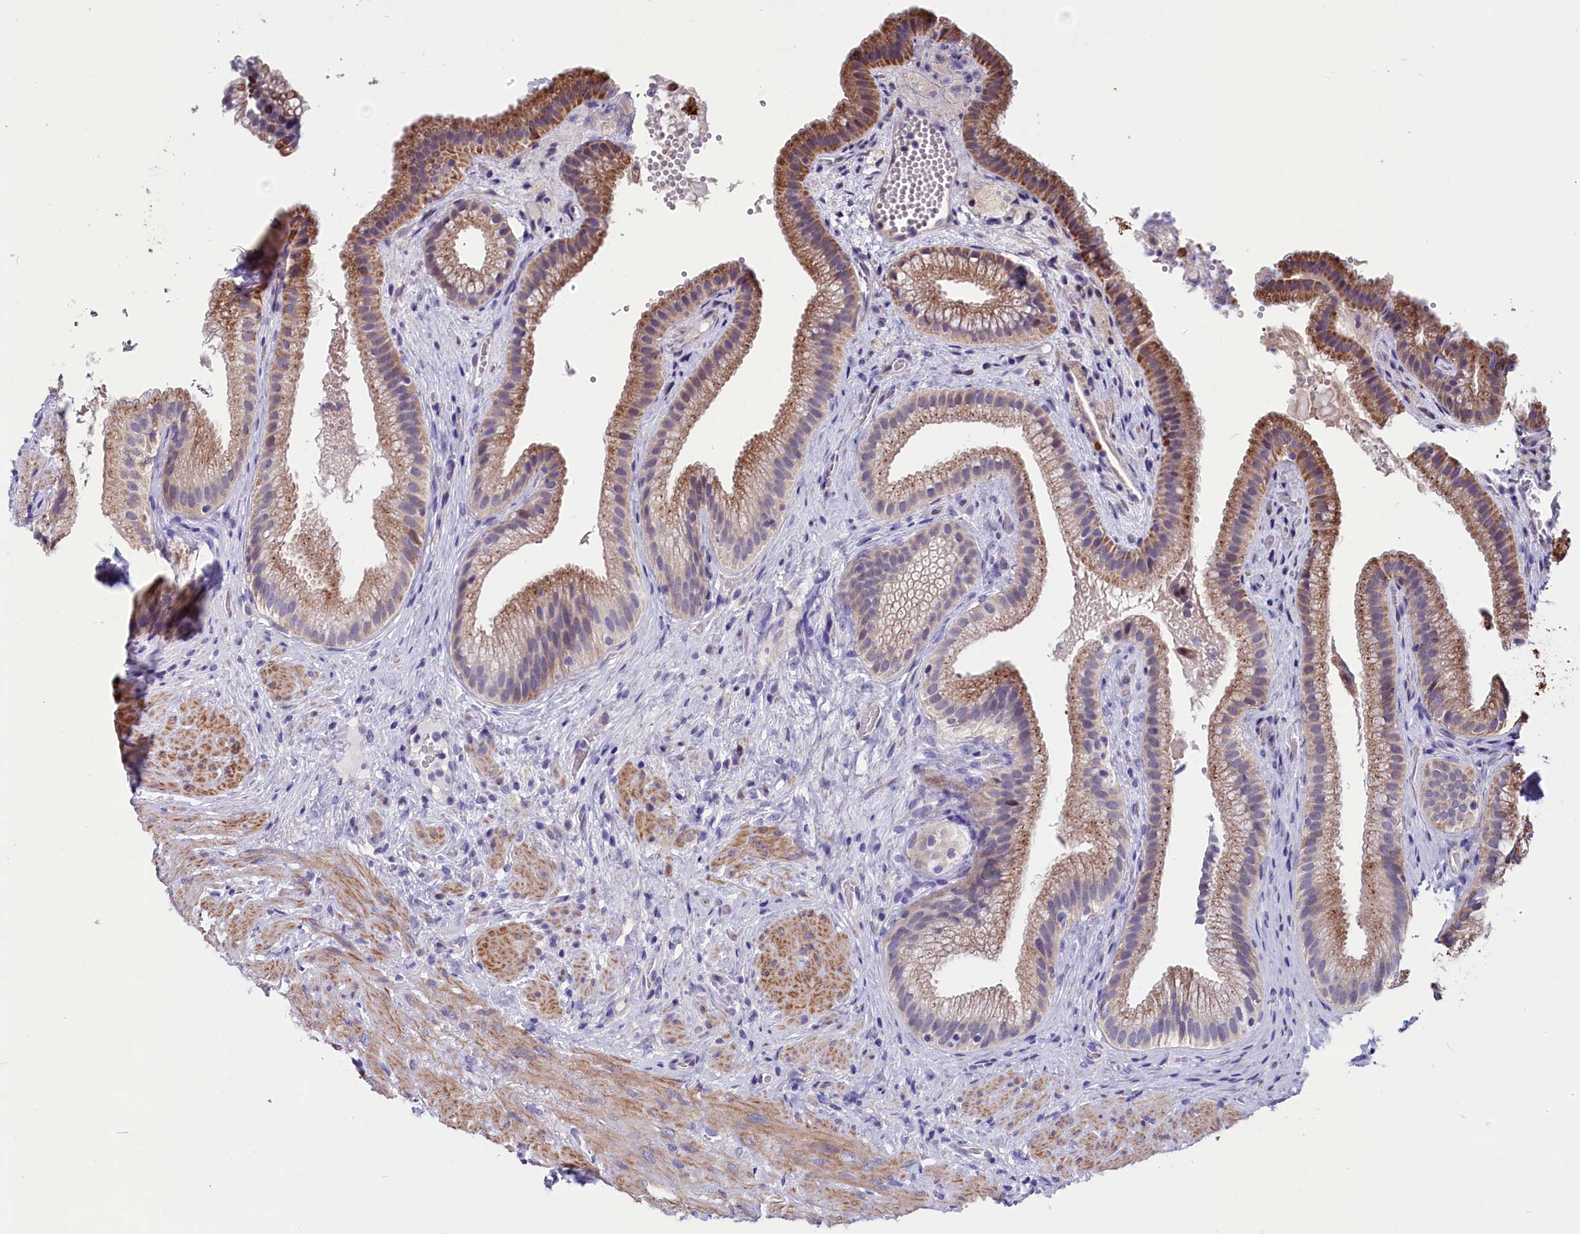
{"staining": {"intensity": "moderate", "quantity": ">75%", "location": "cytoplasmic/membranous"}, "tissue": "gallbladder", "cell_type": "Glandular cells", "image_type": "normal", "snomed": [{"axis": "morphology", "description": "Normal tissue, NOS"}, {"axis": "morphology", "description": "Inflammation, NOS"}, {"axis": "topography", "description": "Gallbladder"}], "caption": "Immunohistochemical staining of benign gallbladder demonstrates medium levels of moderate cytoplasmic/membranous staining in about >75% of glandular cells.", "gene": "SCD5", "patient": {"sex": "male", "age": 51}}